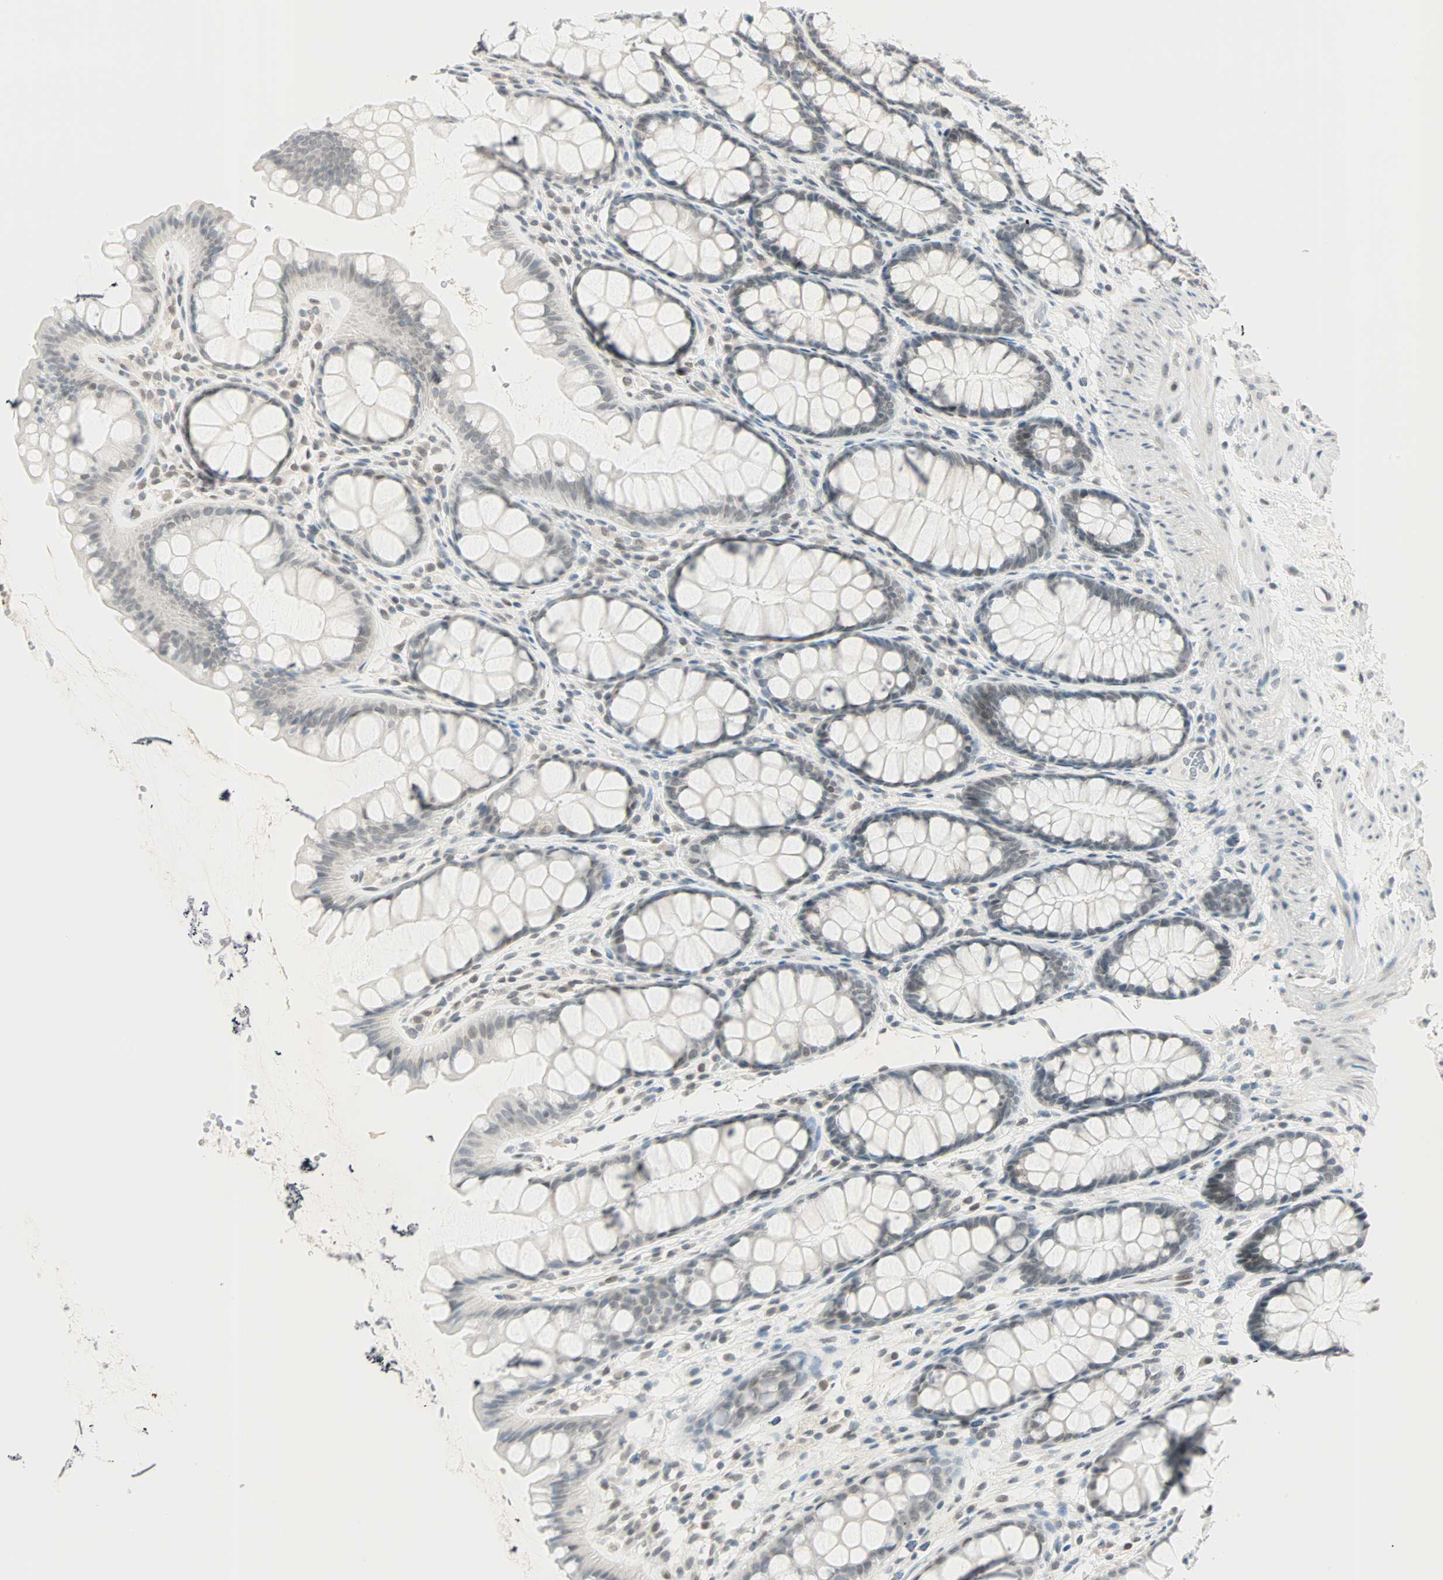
{"staining": {"intensity": "negative", "quantity": "none", "location": "none"}, "tissue": "colon", "cell_type": "Endothelial cells", "image_type": "normal", "snomed": [{"axis": "morphology", "description": "Normal tissue, NOS"}, {"axis": "topography", "description": "Colon"}], "caption": "IHC of benign human colon reveals no staining in endothelial cells. (DAB (3,3'-diaminobenzidine) immunohistochemistry (IHC), high magnification).", "gene": "BCAN", "patient": {"sex": "female", "age": 55}}